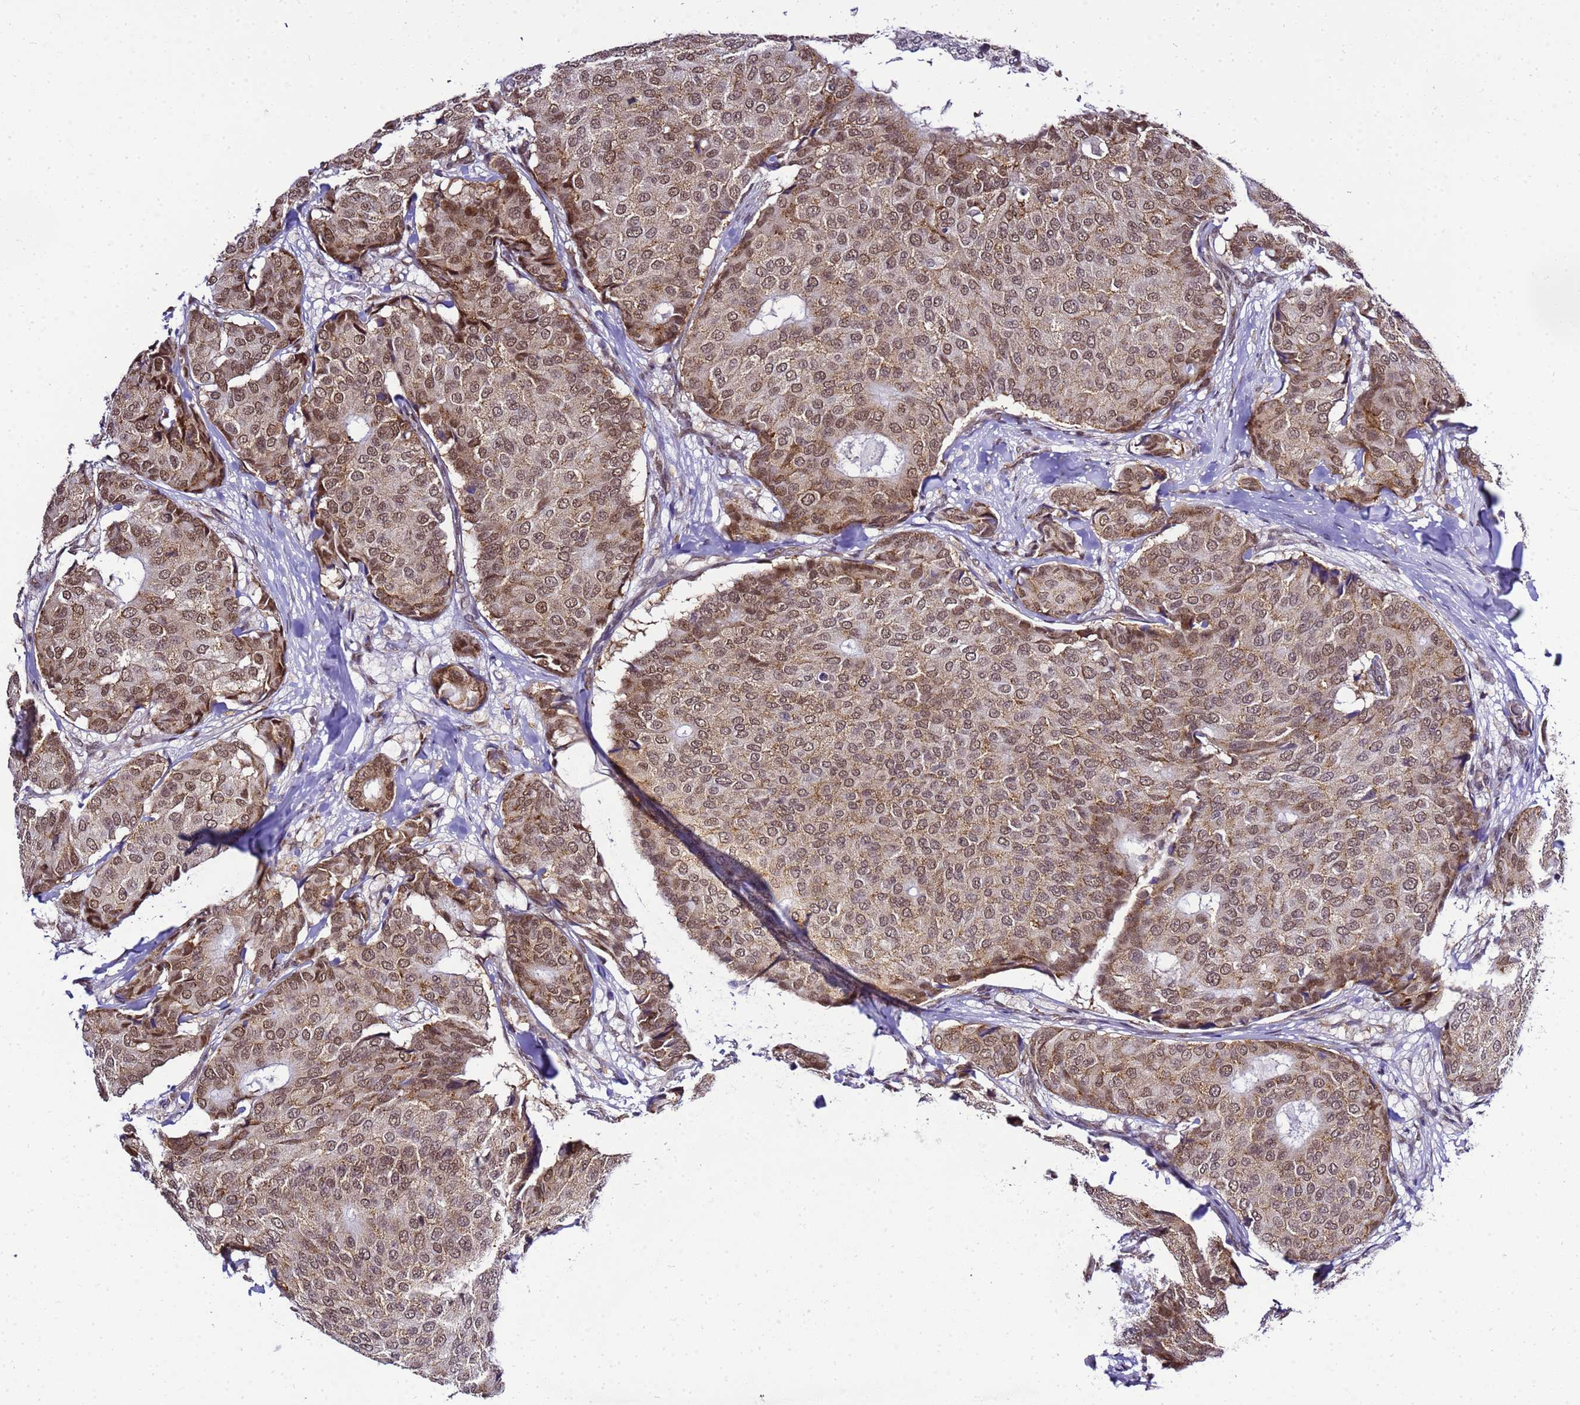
{"staining": {"intensity": "moderate", "quantity": ">75%", "location": "cytoplasmic/membranous,nuclear"}, "tissue": "breast cancer", "cell_type": "Tumor cells", "image_type": "cancer", "snomed": [{"axis": "morphology", "description": "Duct carcinoma"}, {"axis": "topography", "description": "Breast"}], "caption": "This photomicrograph shows immunohistochemistry (IHC) staining of human breast cancer, with medium moderate cytoplasmic/membranous and nuclear staining in approximately >75% of tumor cells.", "gene": "SMN1", "patient": {"sex": "female", "age": 75}}